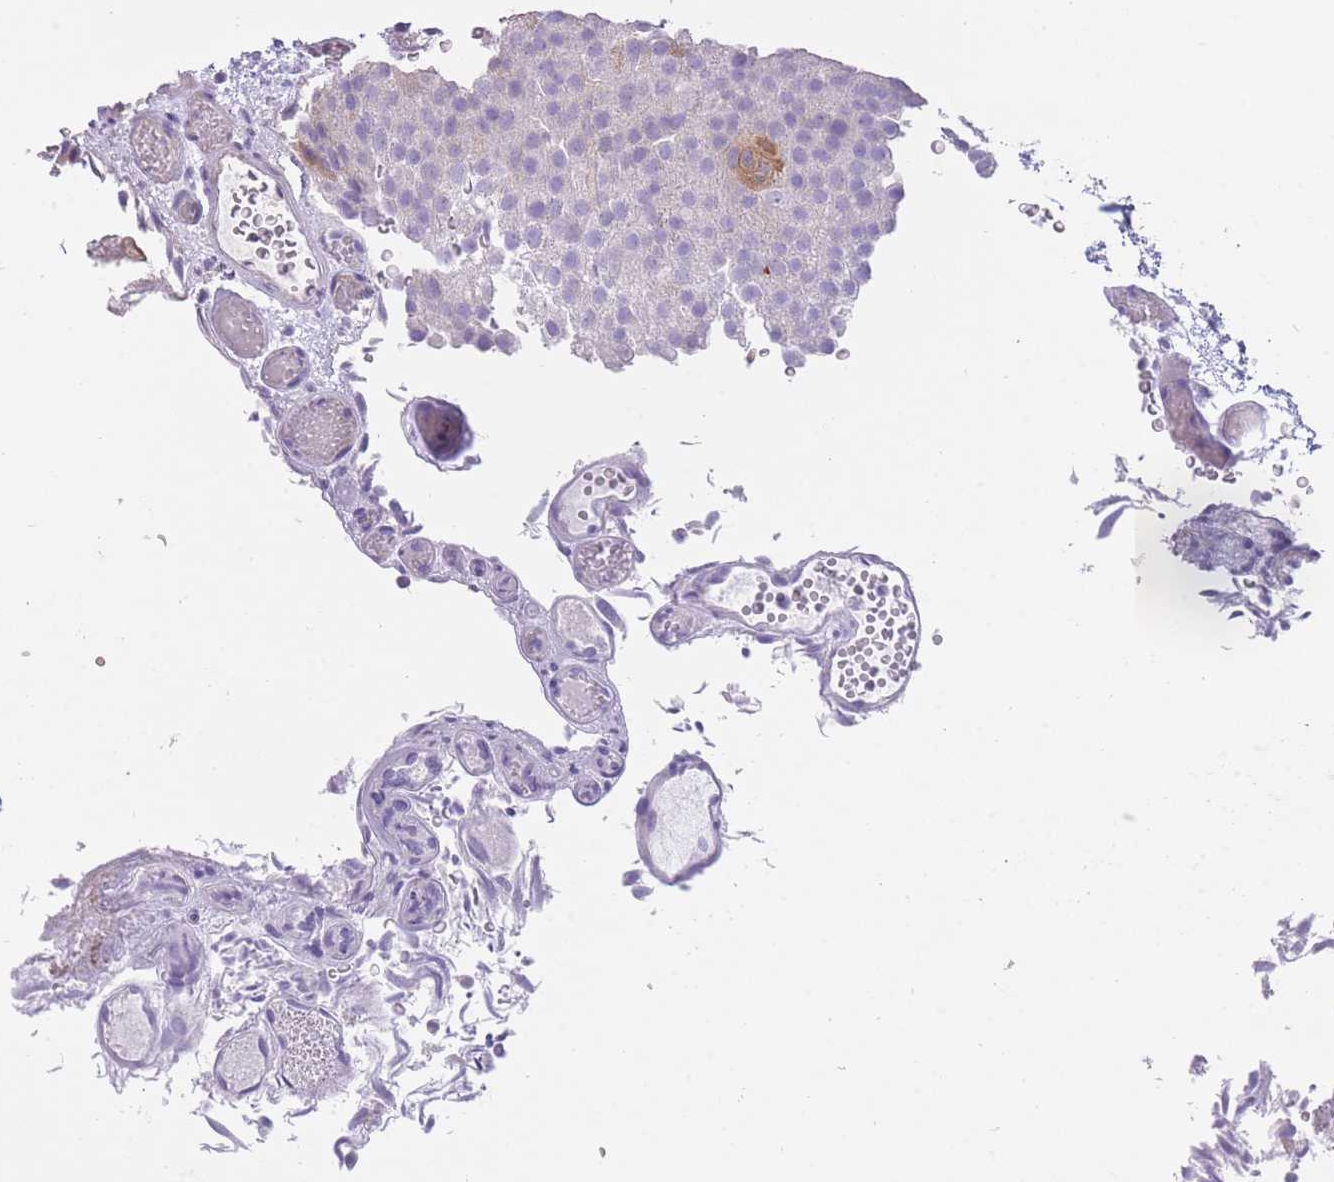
{"staining": {"intensity": "negative", "quantity": "none", "location": "none"}, "tissue": "urothelial cancer", "cell_type": "Tumor cells", "image_type": "cancer", "snomed": [{"axis": "morphology", "description": "Urothelial carcinoma, Low grade"}, {"axis": "topography", "description": "Urinary bladder"}], "caption": "Immunohistochemistry (IHC) of urothelial cancer shows no positivity in tumor cells. Nuclei are stained in blue.", "gene": "IMPG1", "patient": {"sex": "male", "age": 78}}